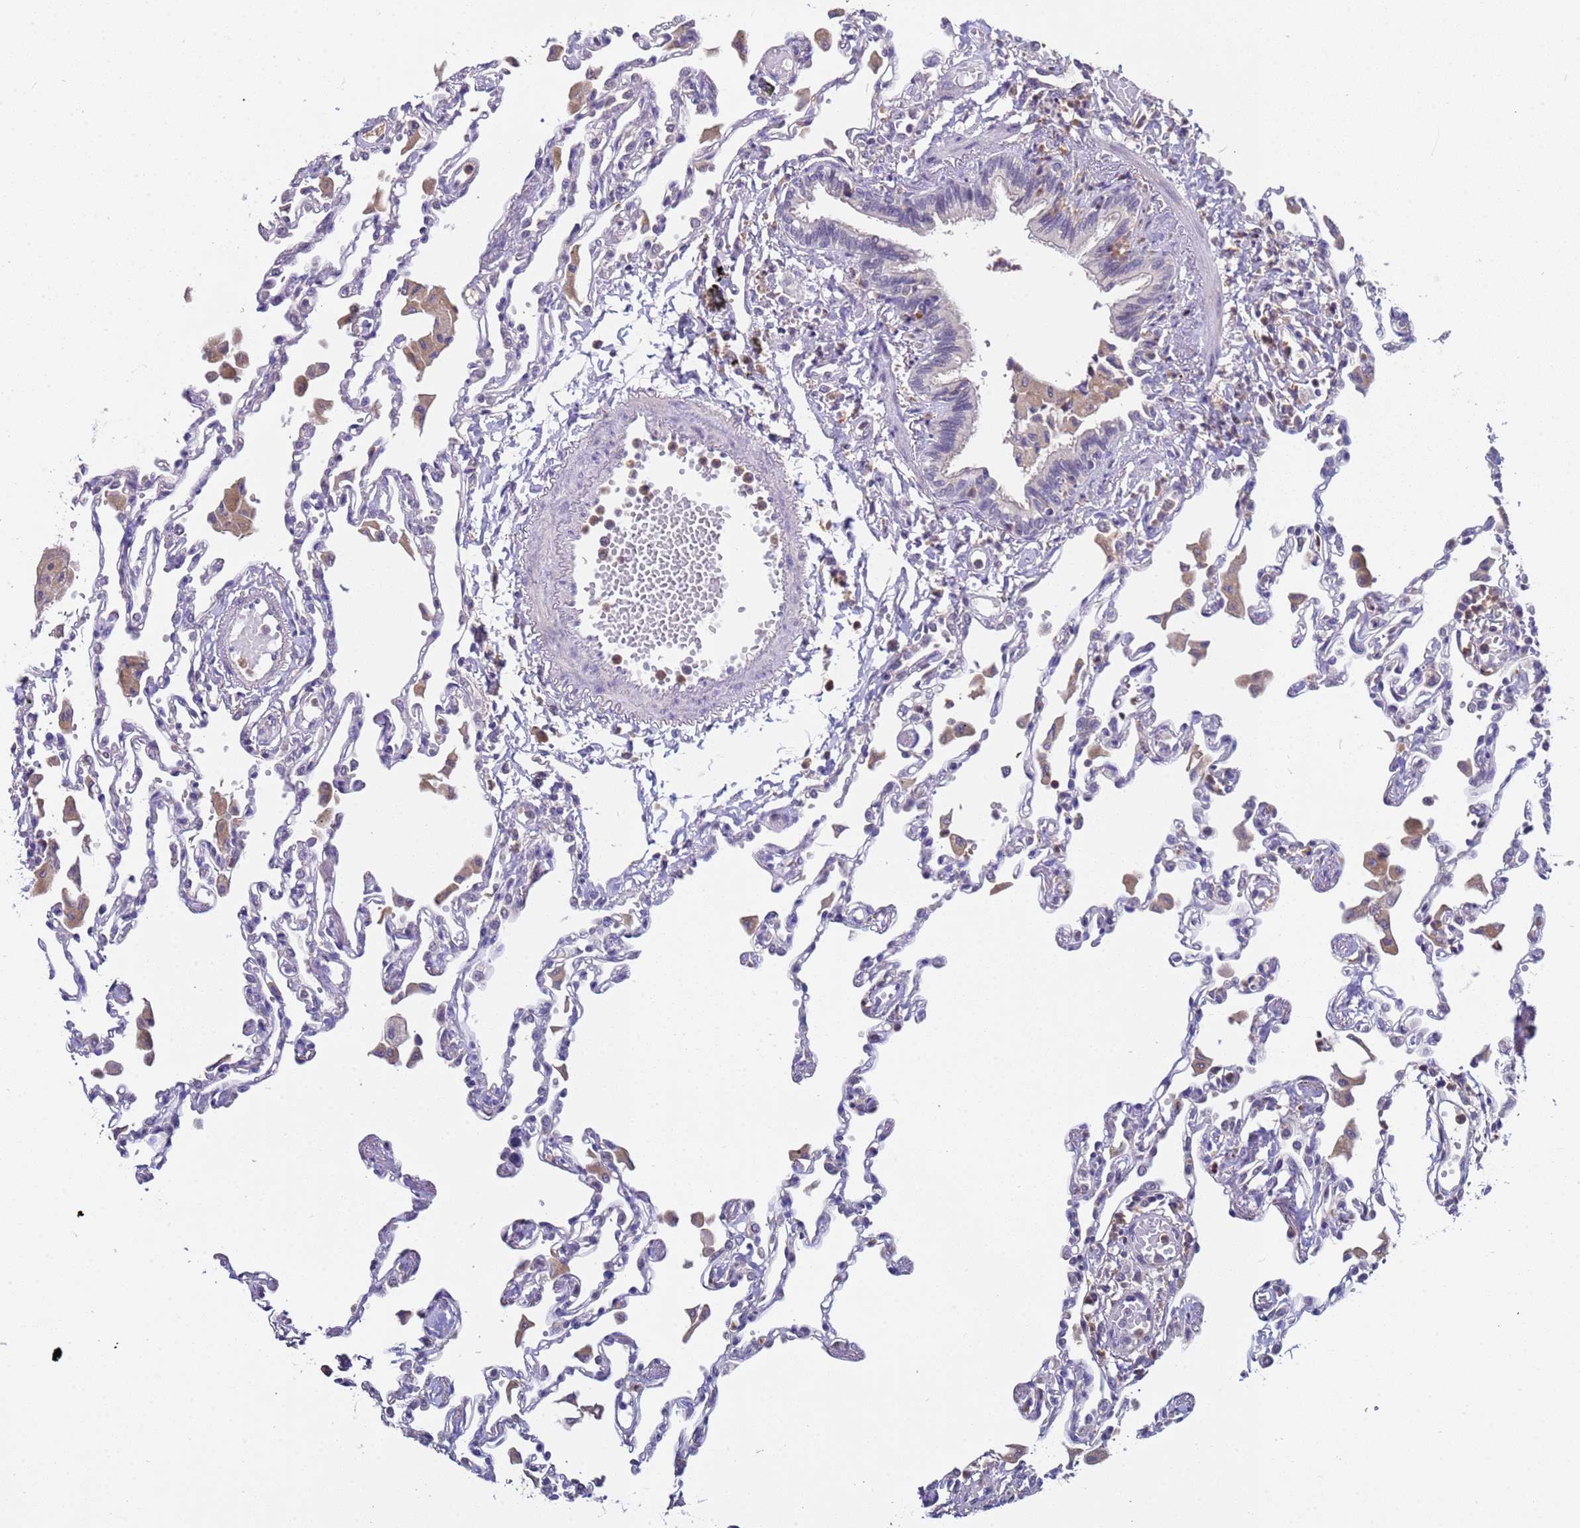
{"staining": {"intensity": "negative", "quantity": "none", "location": "none"}, "tissue": "lung", "cell_type": "Alveolar cells", "image_type": "normal", "snomed": [{"axis": "morphology", "description": "Normal tissue, NOS"}, {"axis": "topography", "description": "Bronchus"}, {"axis": "topography", "description": "Lung"}], "caption": "IHC histopathology image of benign lung stained for a protein (brown), which shows no staining in alveolar cells.", "gene": "ZNF248", "patient": {"sex": "female", "age": 49}}